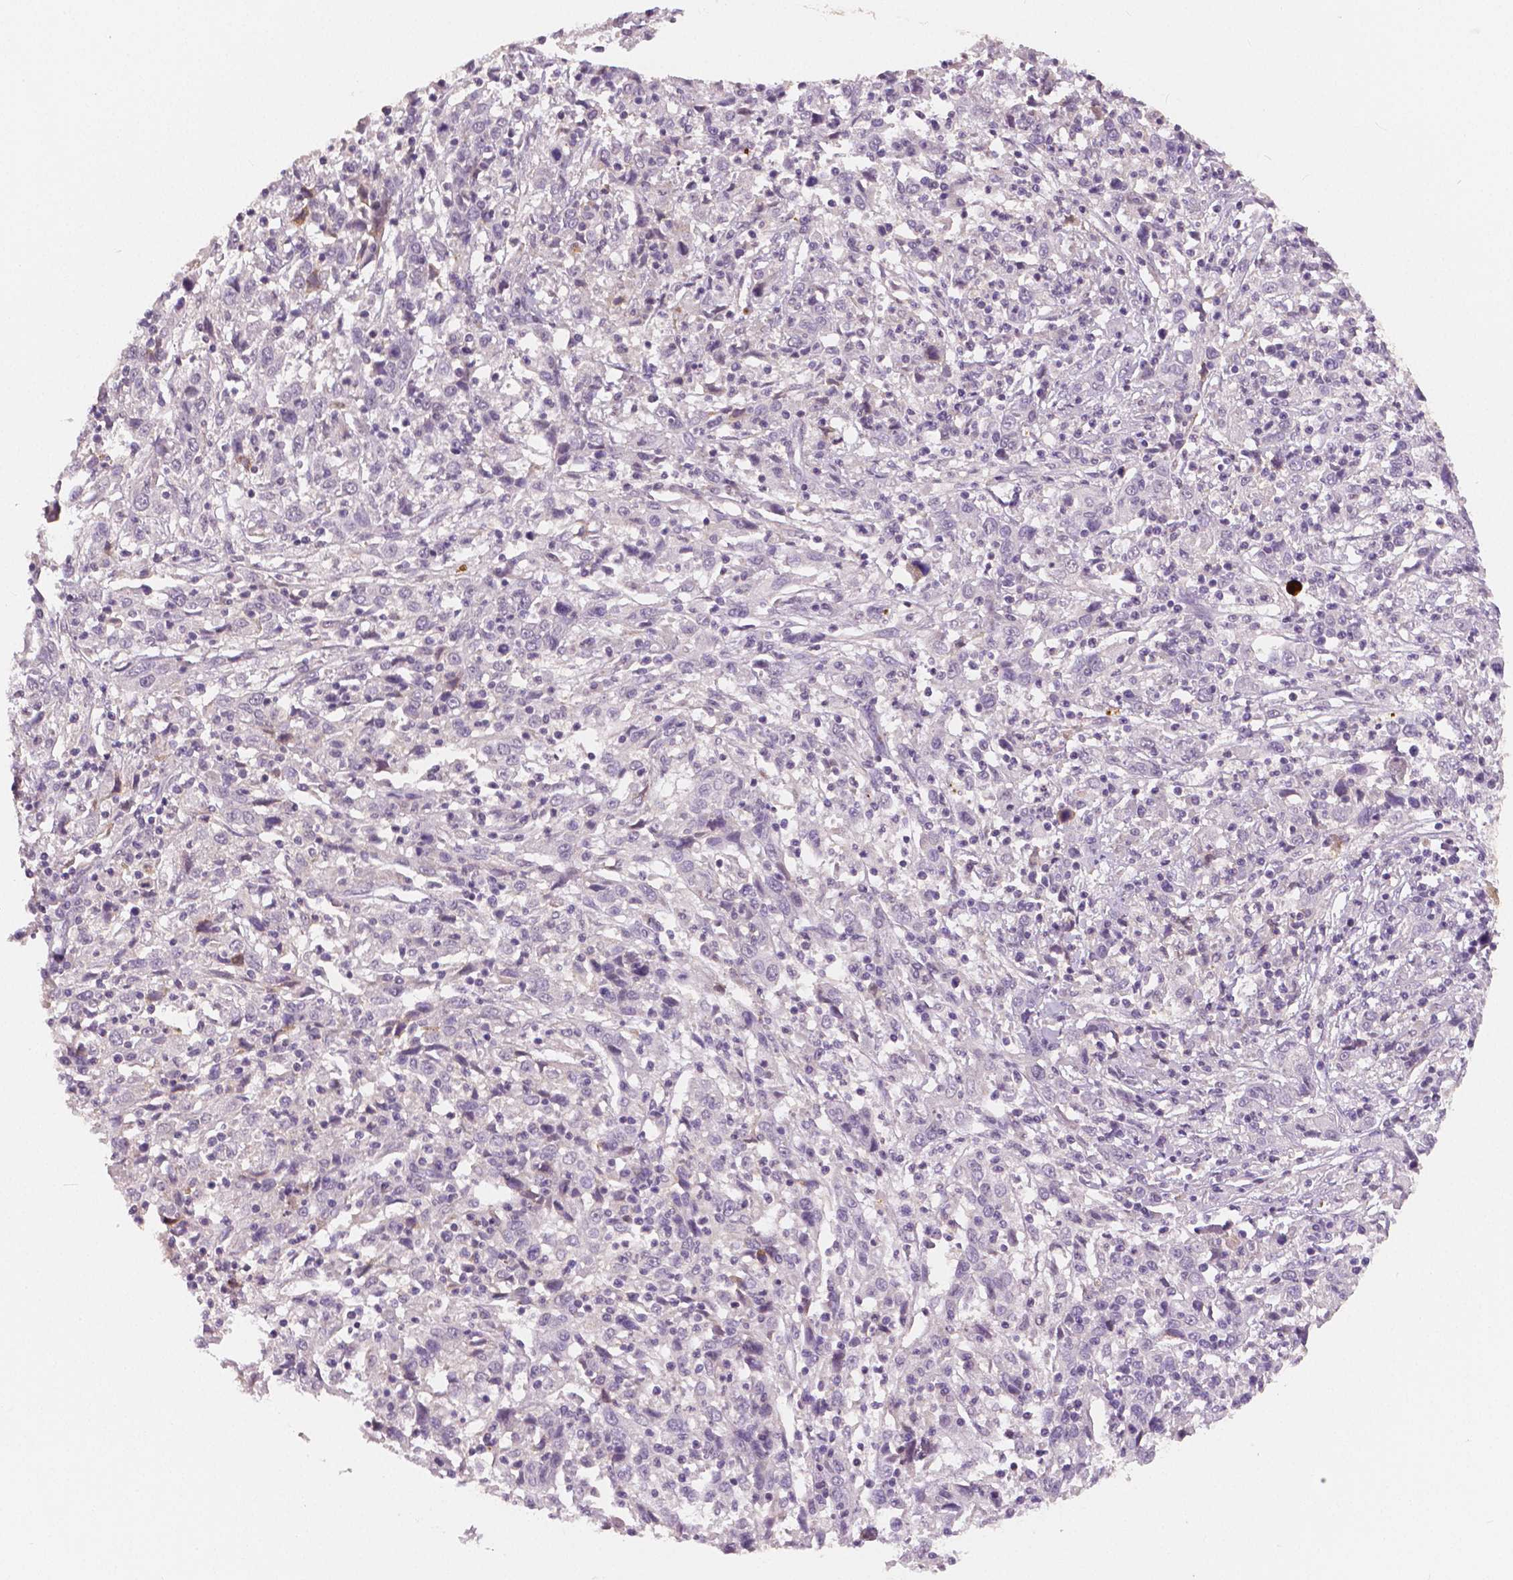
{"staining": {"intensity": "negative", "quantity": "none", "location": "none"}, "tissue": "cervical cancer", "cell_type": "Tumor cells", "image_type": "cancer", "snomed": [{"axis": "morphology", "description": "Squamous cell carcinoma, NOS"}, {"axis": "topography", "description": "Cervix"}], "caption": "An immunohistochemistry histopathology image of cervical cancer (squamous cell carcinoma) is shown. There is no staining in tumor cells of cervical cancer (squamous cell carcinoma). (DAB (3,3'-diaminobenzidine) immunohistochemistry visualized using brightfield microscopy, high magnification).", "gene": "APOA4", "patient": {"sex": "female", "age": 46}}